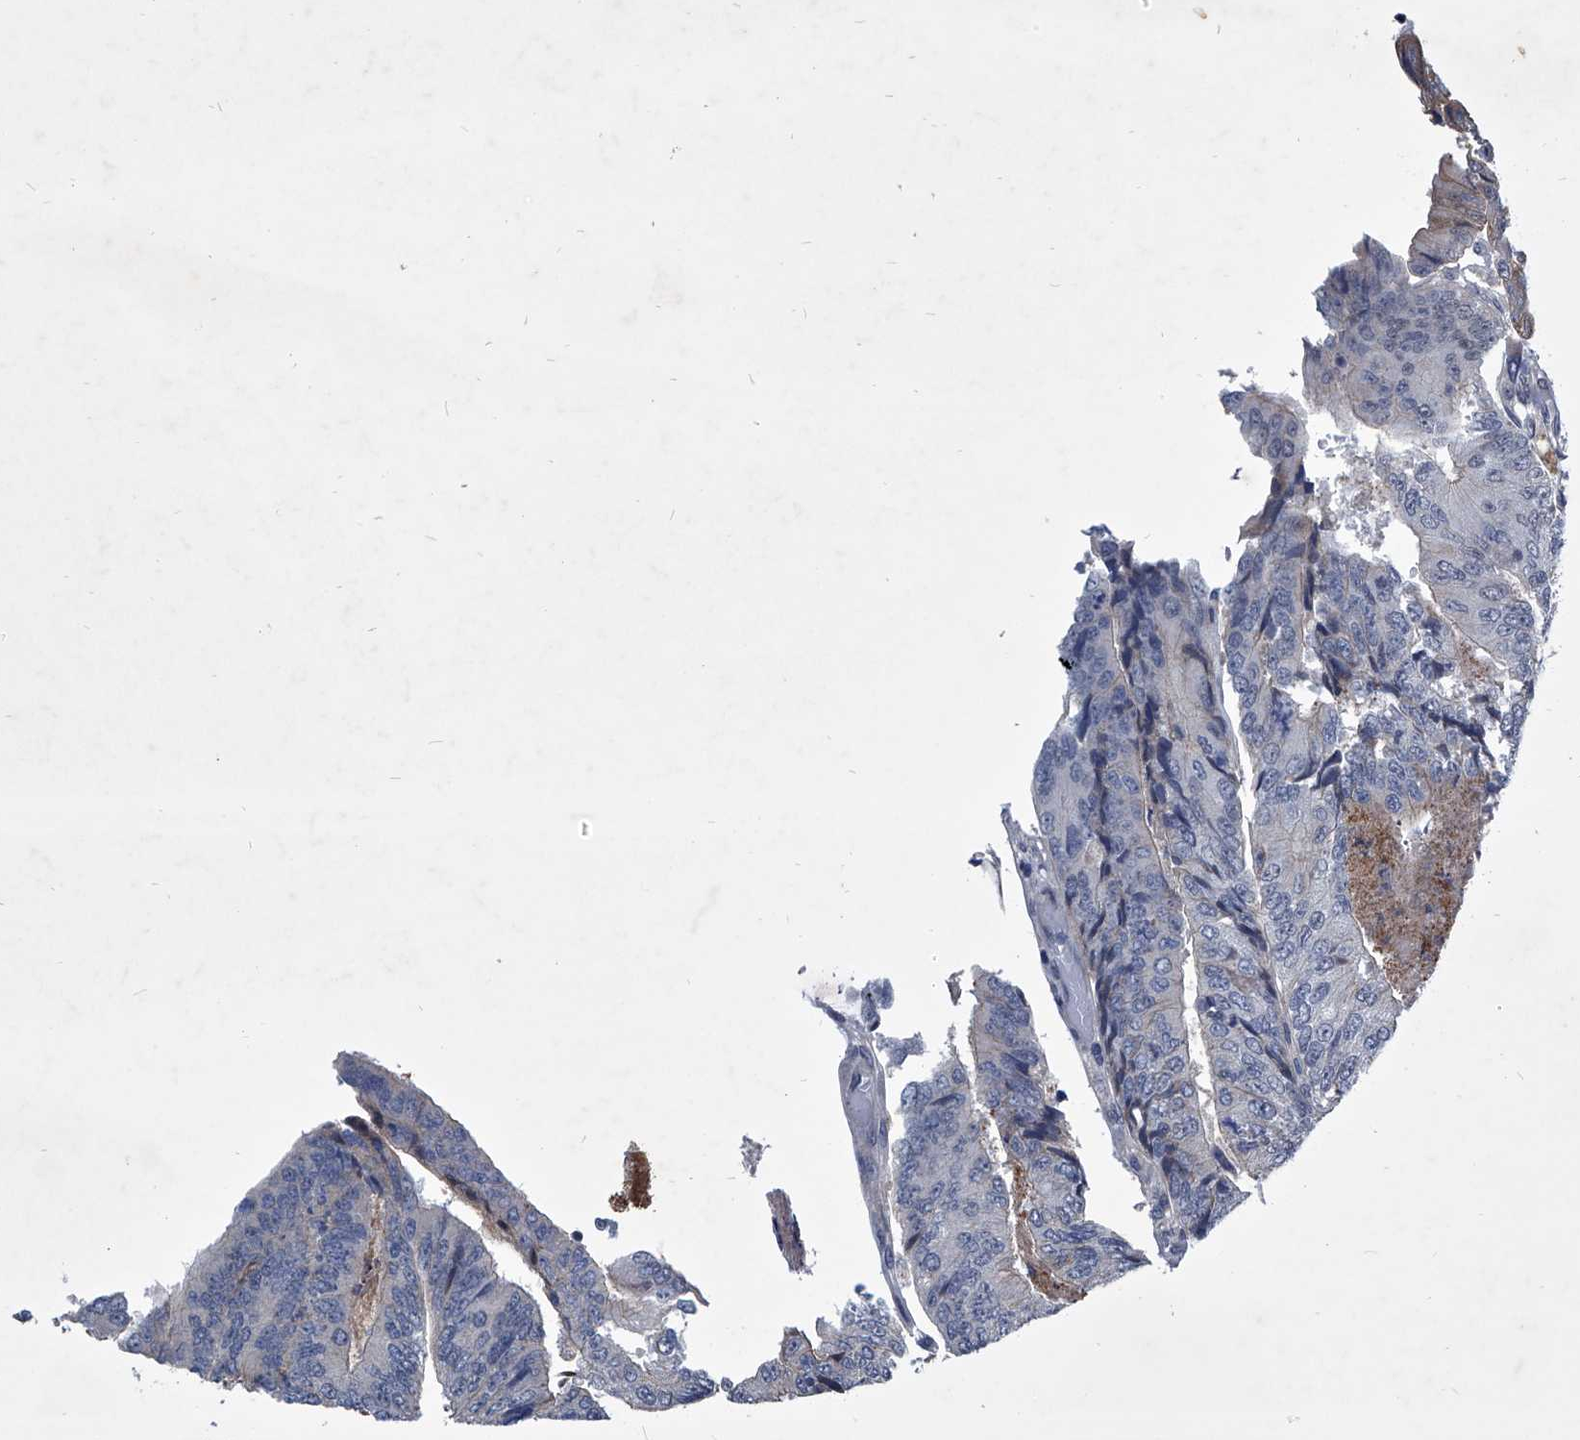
{"staining": {"intensity": "weak", "quantity": "<25%", "location": "cytoplasmic/membranous"}, "tissue": "colorectal cancer", "cell_type": "Tumor cells", "image_type": "cancer", "snomed": [{"axis": "morphology", "description": "Adenocarcinoma, NOS"}, {"axis": "topography", "description": "Colon"}], "caption": "Protein analysis of adenocarcinoma (colorectal) demonstrates no significant positivity in tumor cells.", "gene": "ZNF76", "patient": {"sex": "female", "age": 67}}